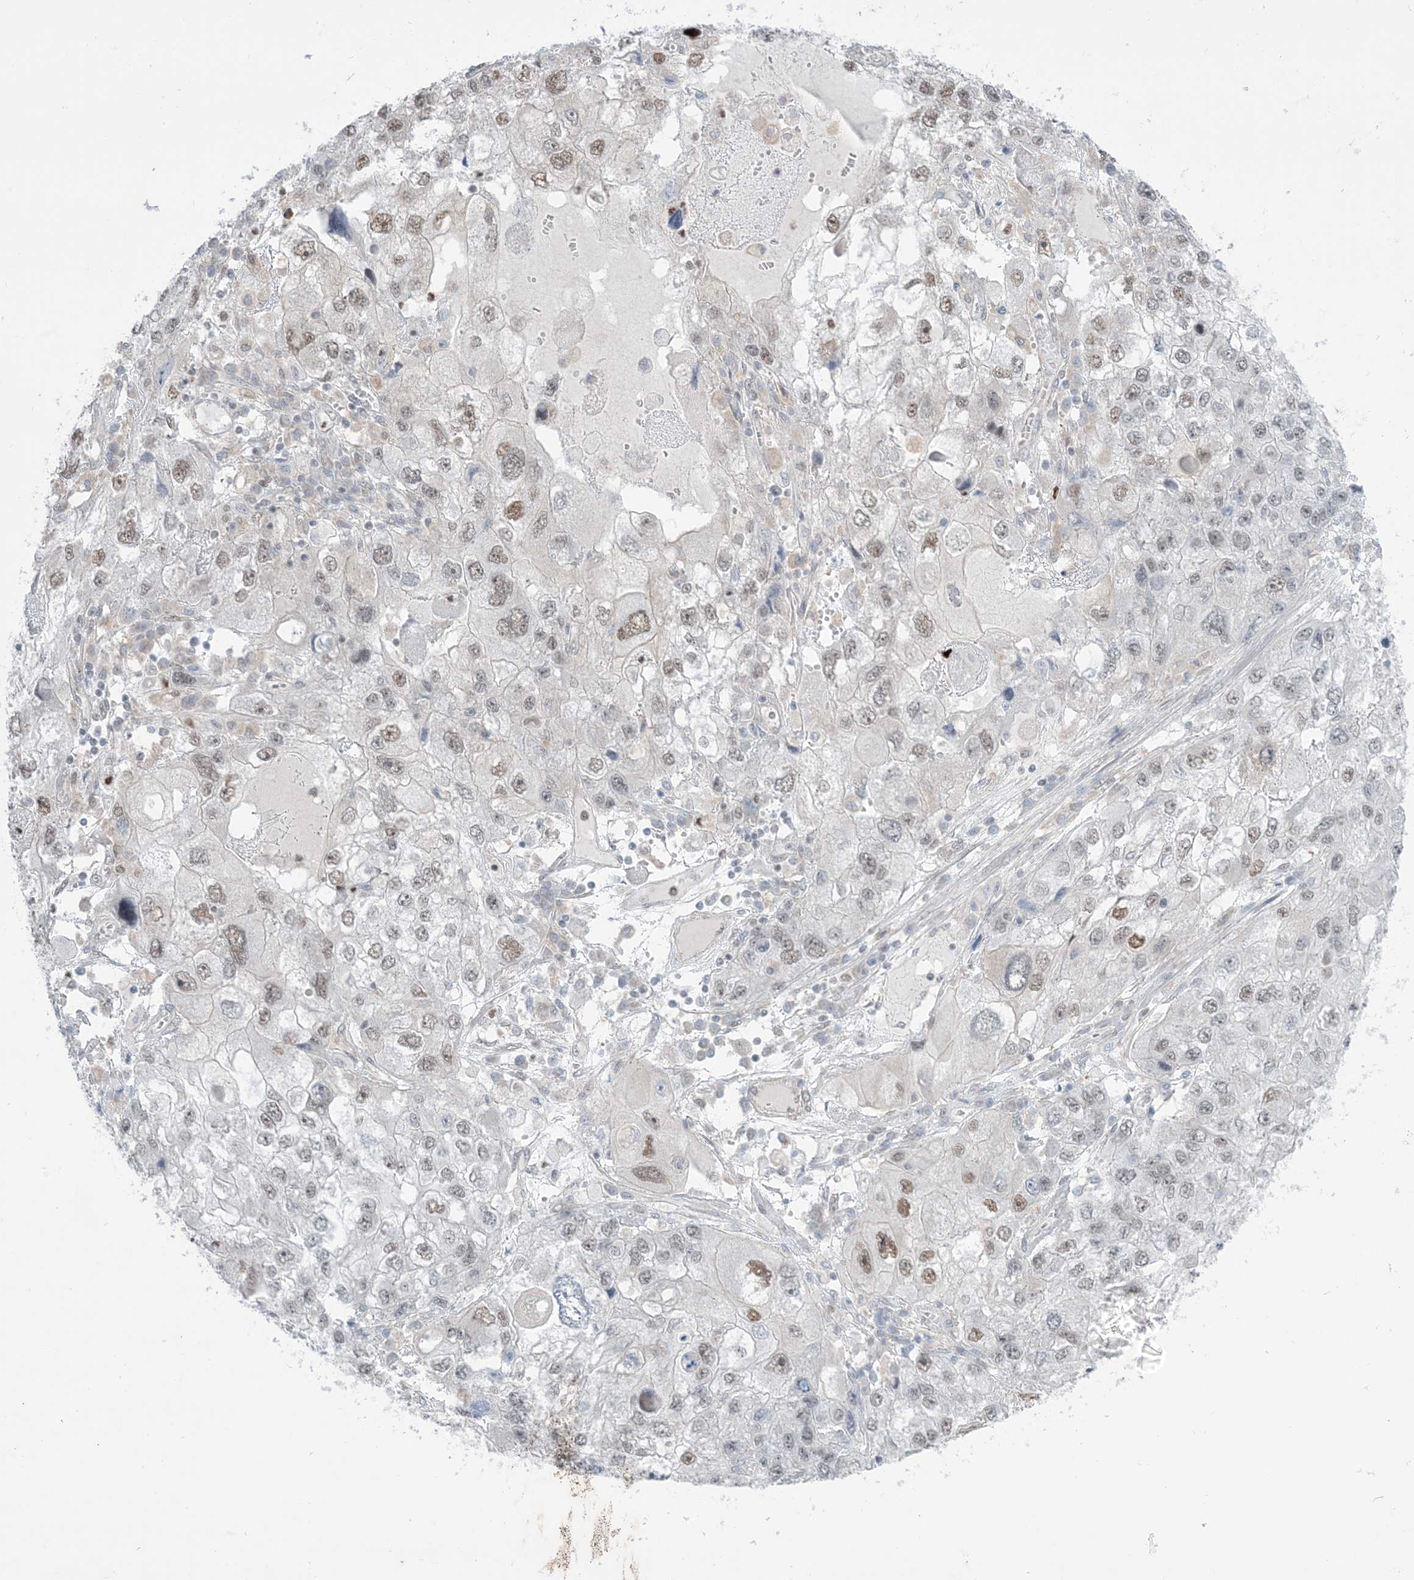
{"staining": {"intensity": "moderate", "quantity": "<25%", "location": "nuclear"}, "tissue": "endometrial cancer", "cell_type": "Tumor cells", "image_type": "cancer", "snomed": [{"axis": "morphology", "description": "Adenocarcinoma, NOS"}, {"axis": "topography", "description": "Endometrium"}], "caption": "Approximately <25% of tumor cells in human endometrial cancer (adenocarcinoma) demonstrate moderate nuclear protein expression as visualized by brown immunohistochemical staining.", "gene": "TFPT", "patient": {"sex": "female", "age": 49}}